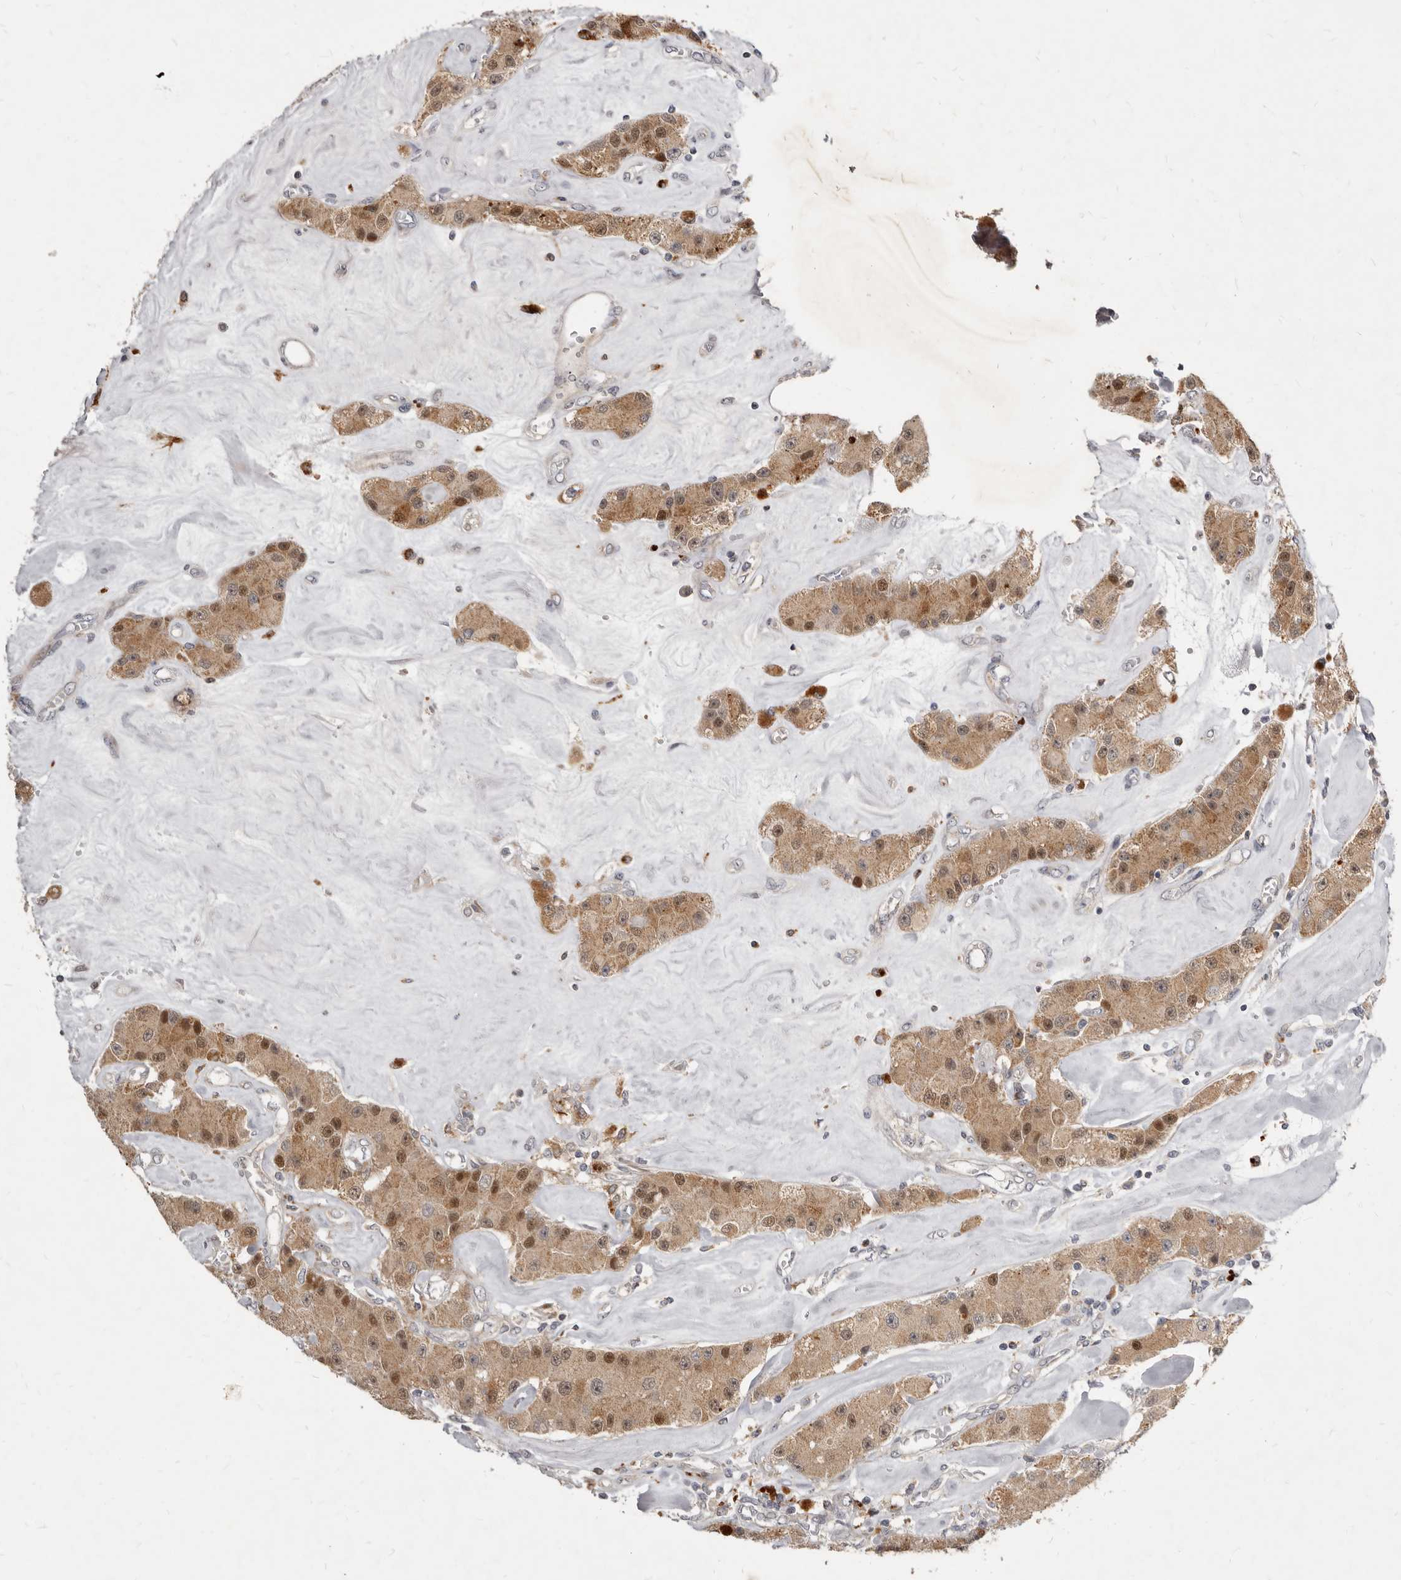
{"staining": {"intensity": "moderate", "quantity": ">75%", "location": "cytoplasmic/membranous,nuclear"}, "tissue": "carcinoid", "cell_type": "Tumor cells", "image_type": "cancer", "snomed": [{"axis": "morphology", "description": "Carcinoid, malignant, NOS"}, {"axis": "topography", "description": "Pancreas"}], "caption": "Carcinoid stained with immunohistochemistry exhibits moderate cytoplasmic/membranous and nuclear expression in approximately >75% of tumor cells.", "gene": "SMC4", "patient": {"sex": "male", "age": 41}}